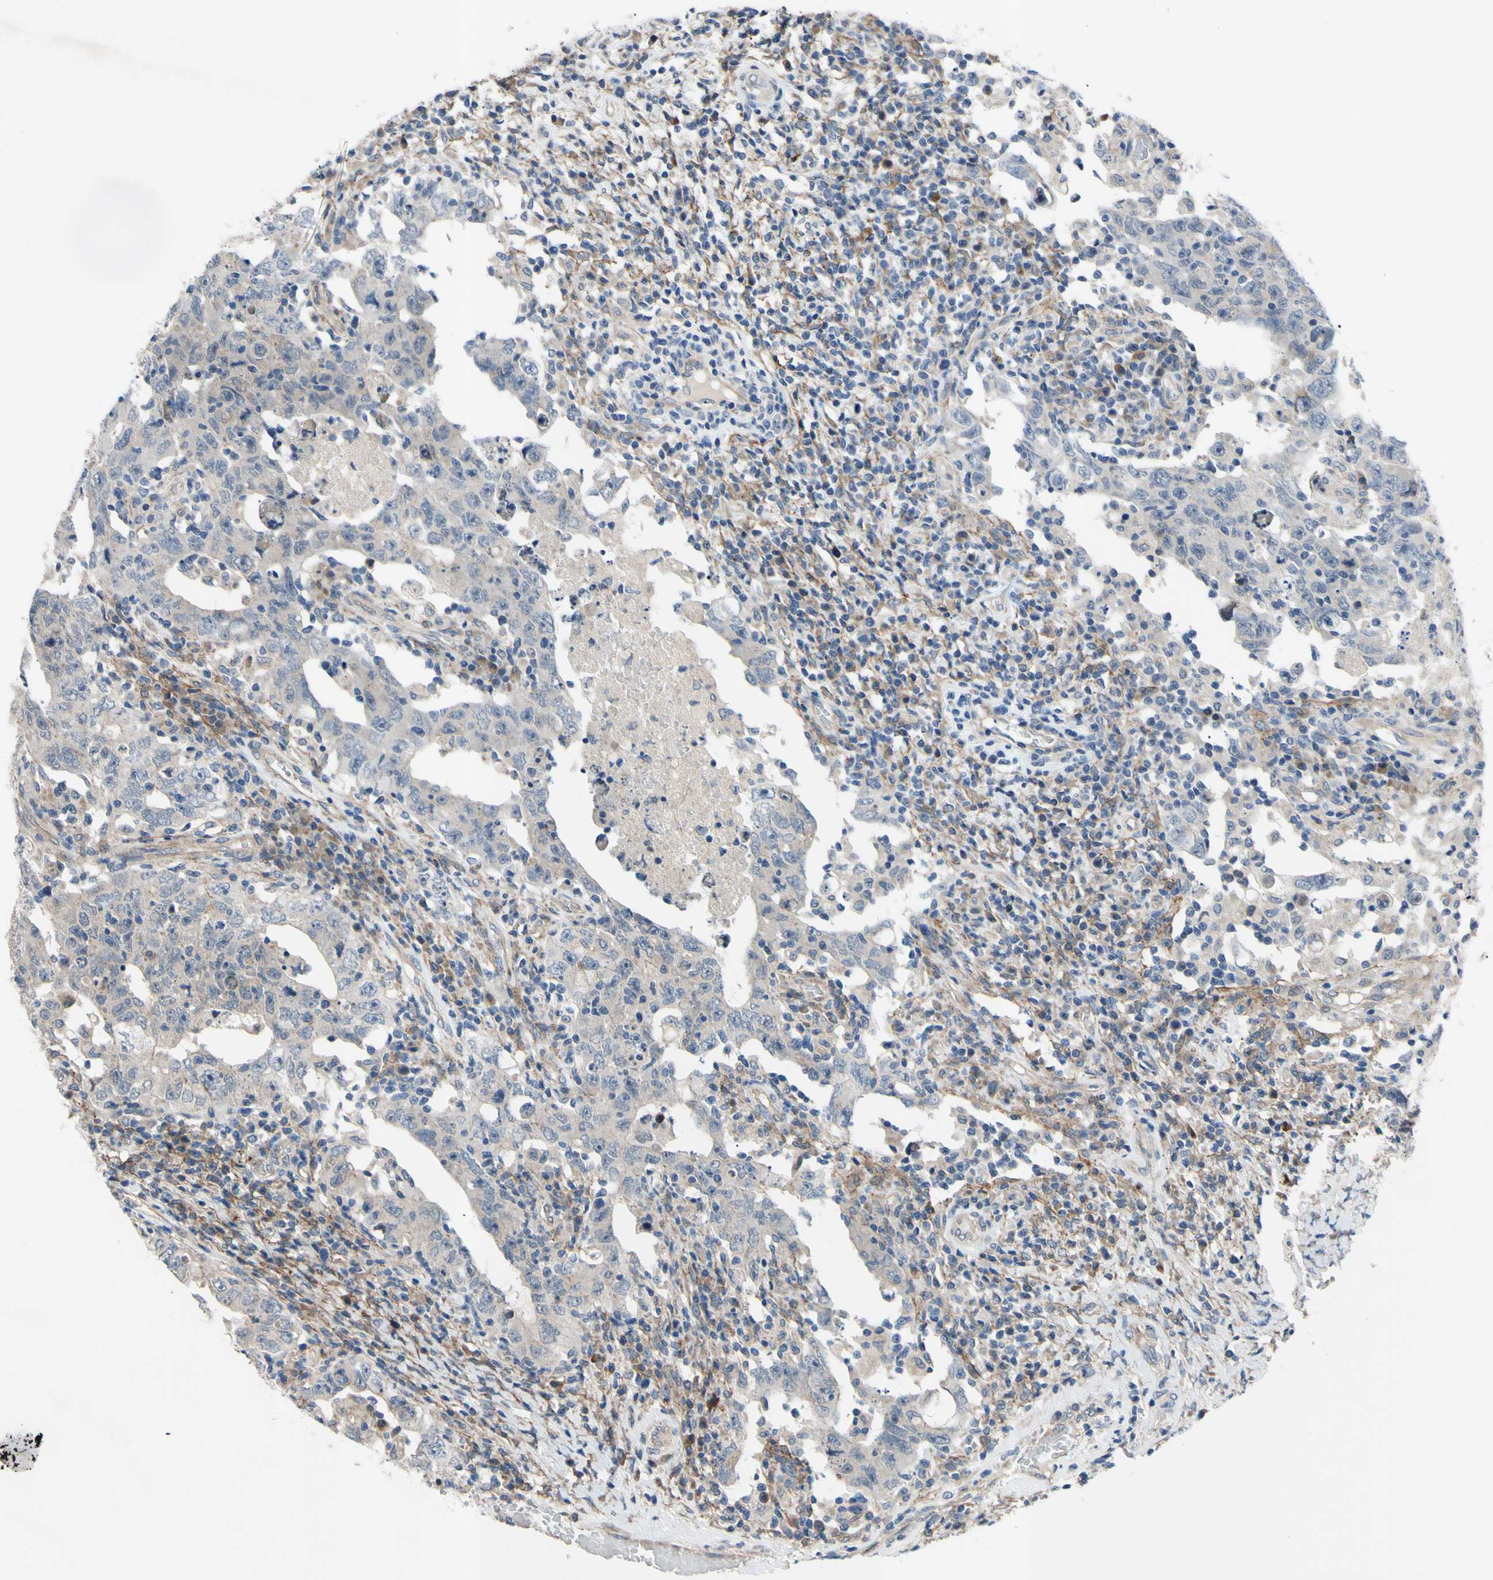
{"staining": {"intensity": "negative", "quantity": "none", "location": "none"}, "tissue": "testis cancer", "cell_type": "Tumor cells", "image_type": "cancer", "snomed": [{"axis": "morphology", "description": "Carcinoma, Embryonal, NOS"}, {"axis": "topography", "description": "Testis"}], "caption": "Tumor cells show no significant staining in embryonal carcinoma (testis).", "gene": "SVIL", "patient": {"sex": "male", "age": 26}}